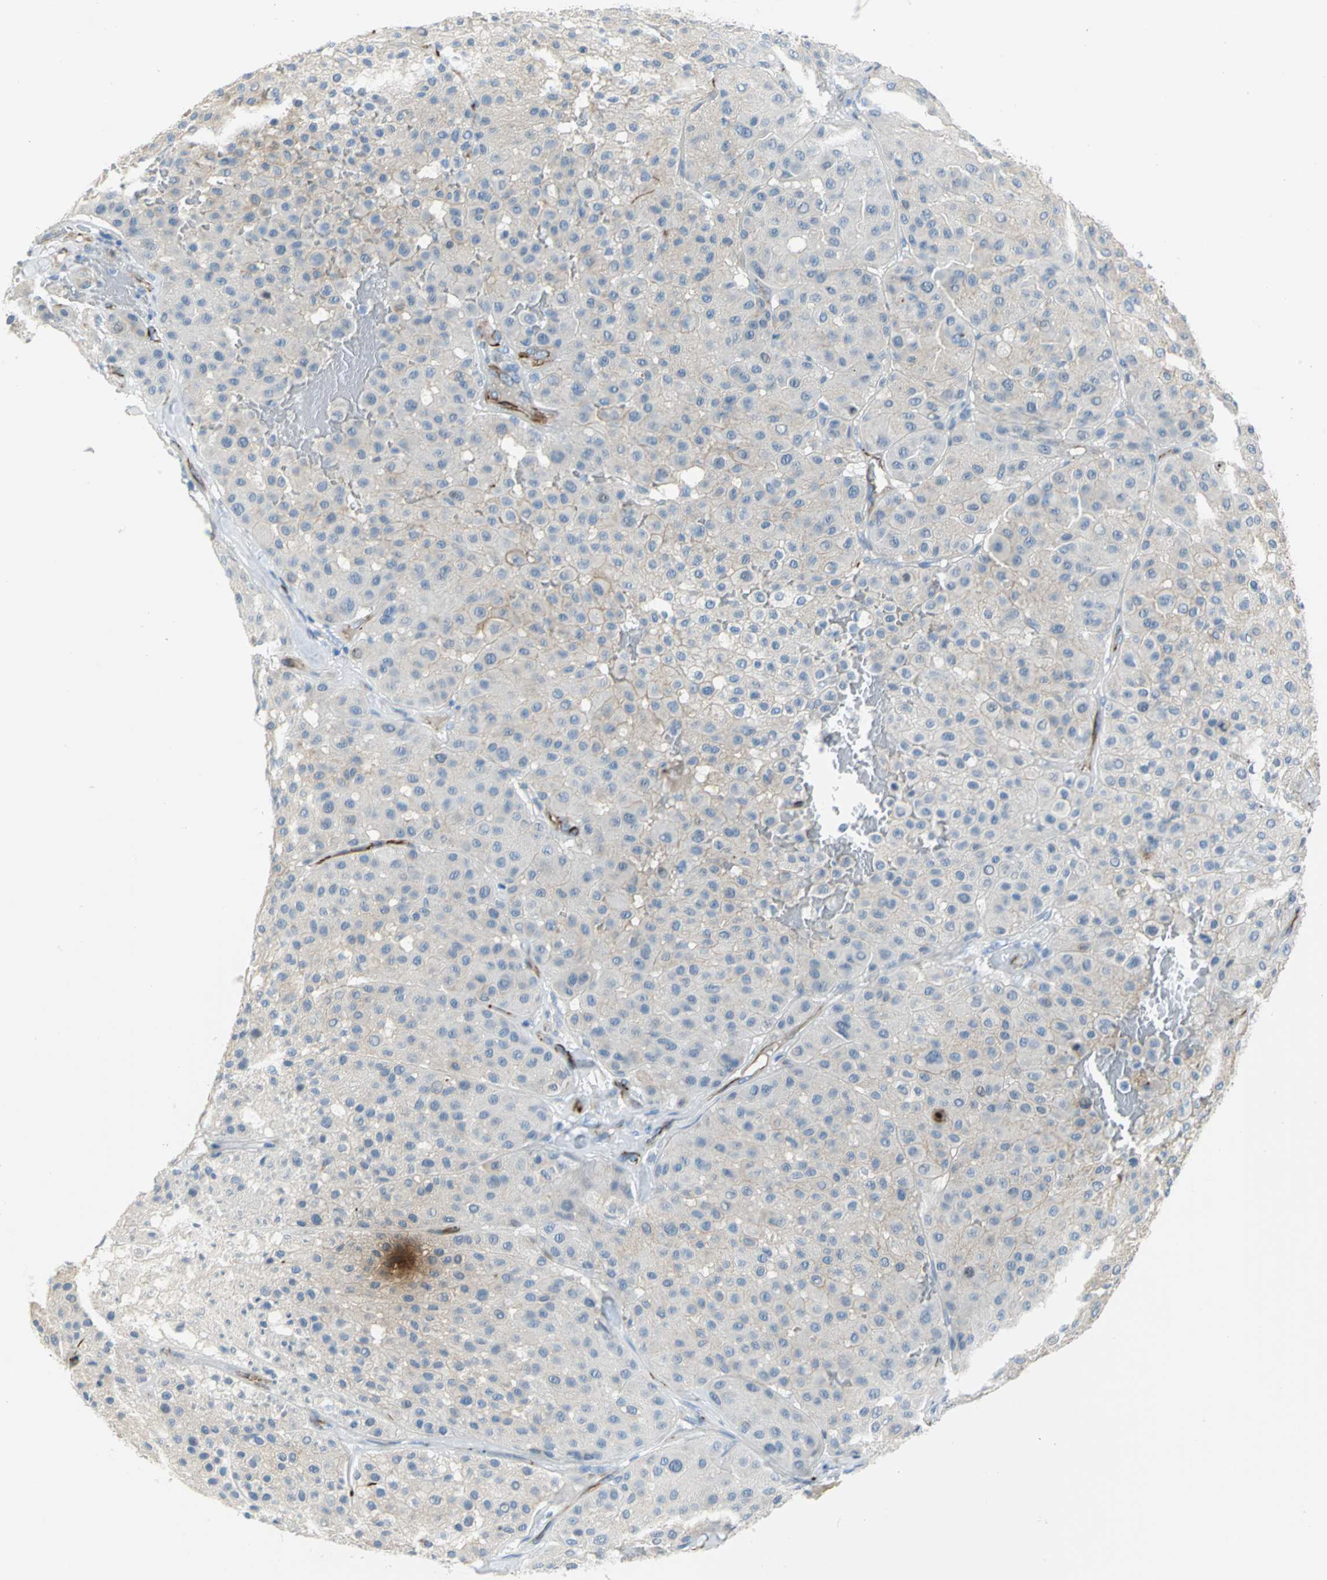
{"staining": {"intensity": "moderate", "quantity": "<25%", "location": "cytoplasmic/membranous"}, "tissue": "melanoma", "cell_type": "Tumor cells", "image_type": "cancer", "snomed": [{"axis": "morphology", "description": "Normal tissue, NOS"}, {"axis": "morphology", "description": "Malignant melanoma, Metastatic site"}, {"axis": "topography", "description": "Skin"}], "caption": "Malignant melanoma (metastatic site) stained with a protein marker reveals moderate staining in tumor cells.", "gene": "ALOX15", "patient": {"sex": "male", "age": 41}}